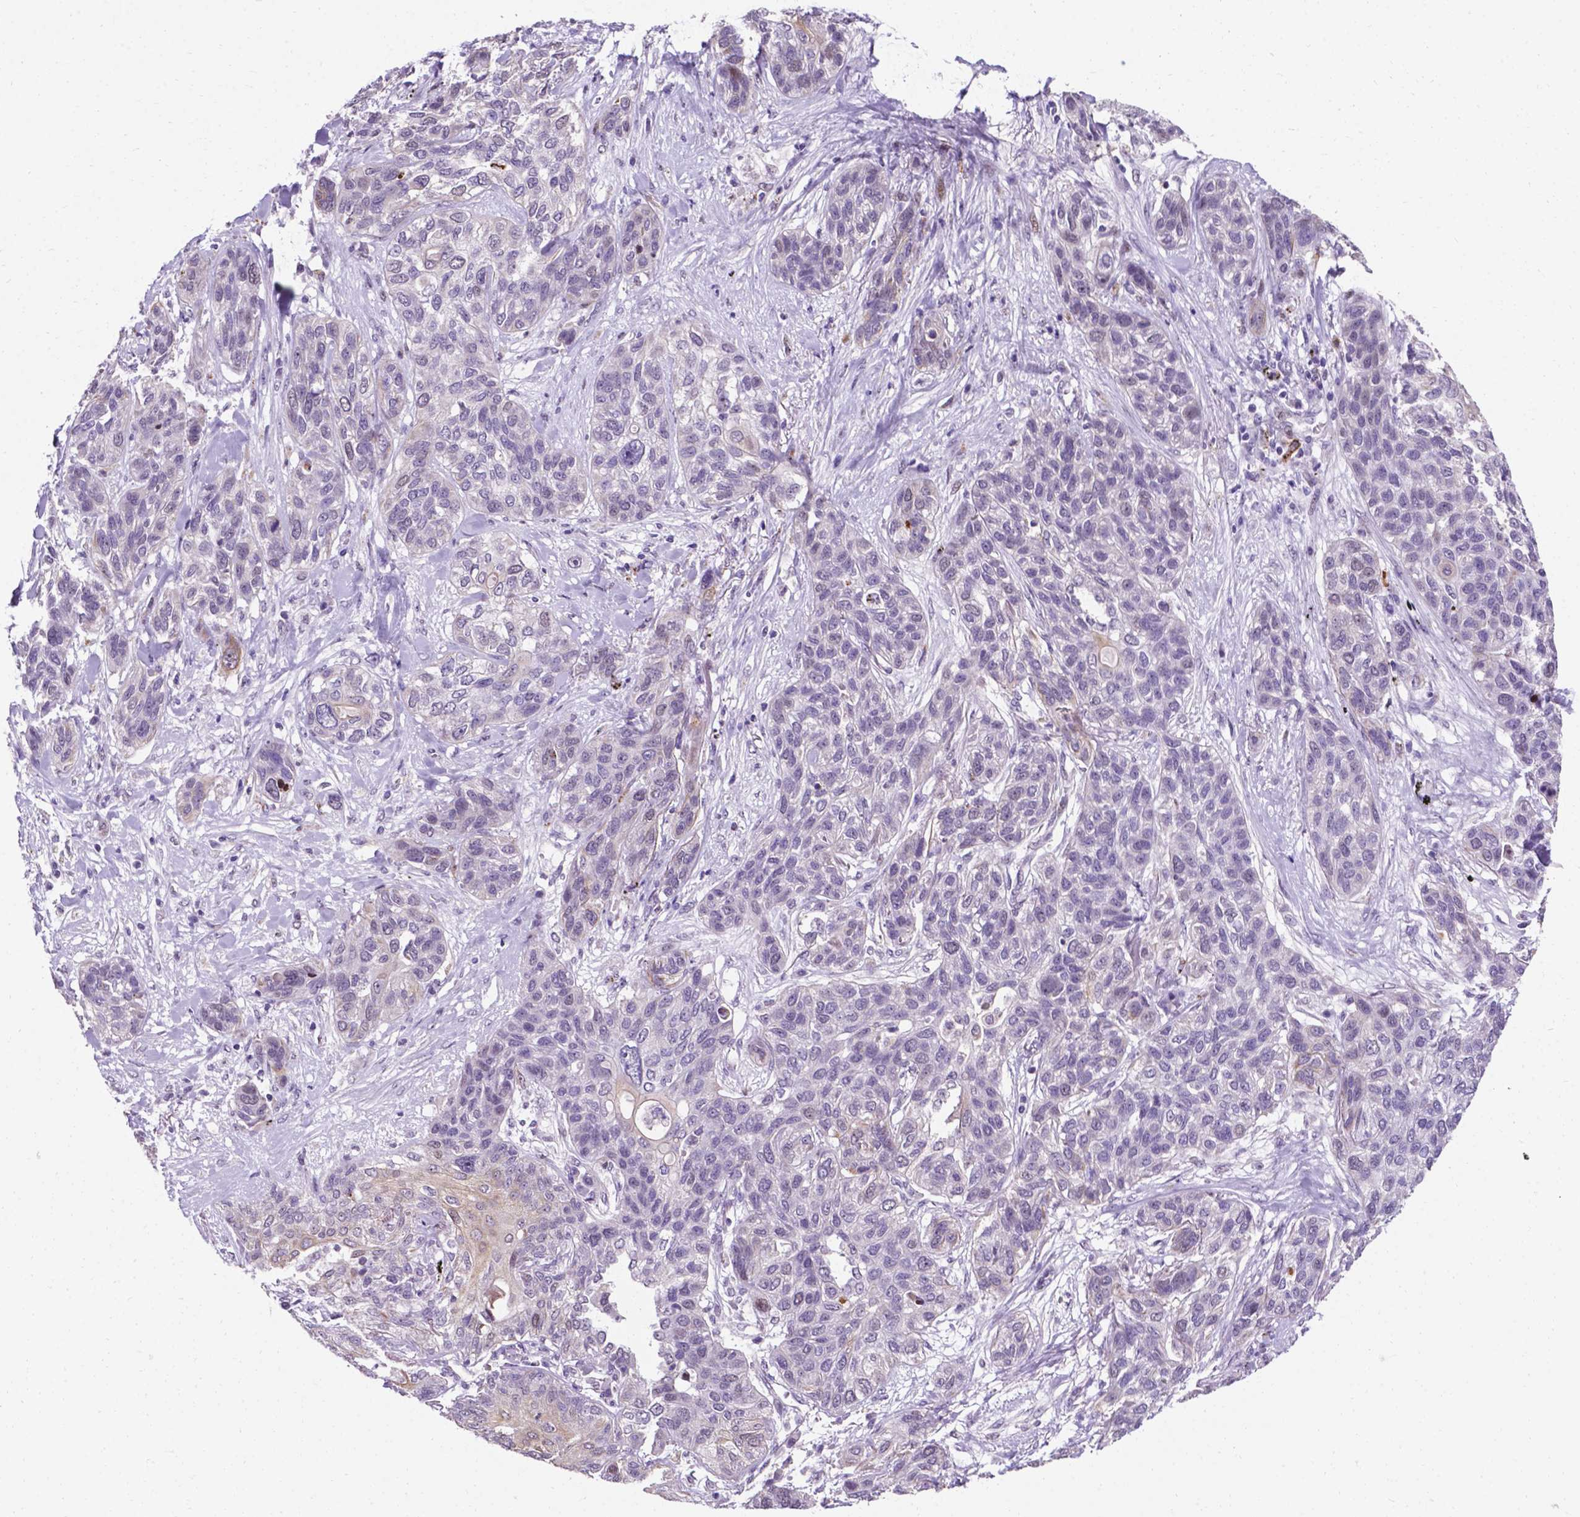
{"staining": {"intensity": "weak", "quantity": "<25%", "location": "cytoplasmic/membranous"}, "tissue": "lung cancer", "cell_type": "Tumor cells", "image_type": "cancer", "snomed": [{"axis": "morphology", "description": "Squamous cell carcinoma, NOS"}, {"axis": "topography", "description": "Lung"}], "caption": "There is no significant staining in tumor cells of lung squamous cell carcinoma.", "gene": "SMAD3", "patient": {"sex": "female", "age": 70}}